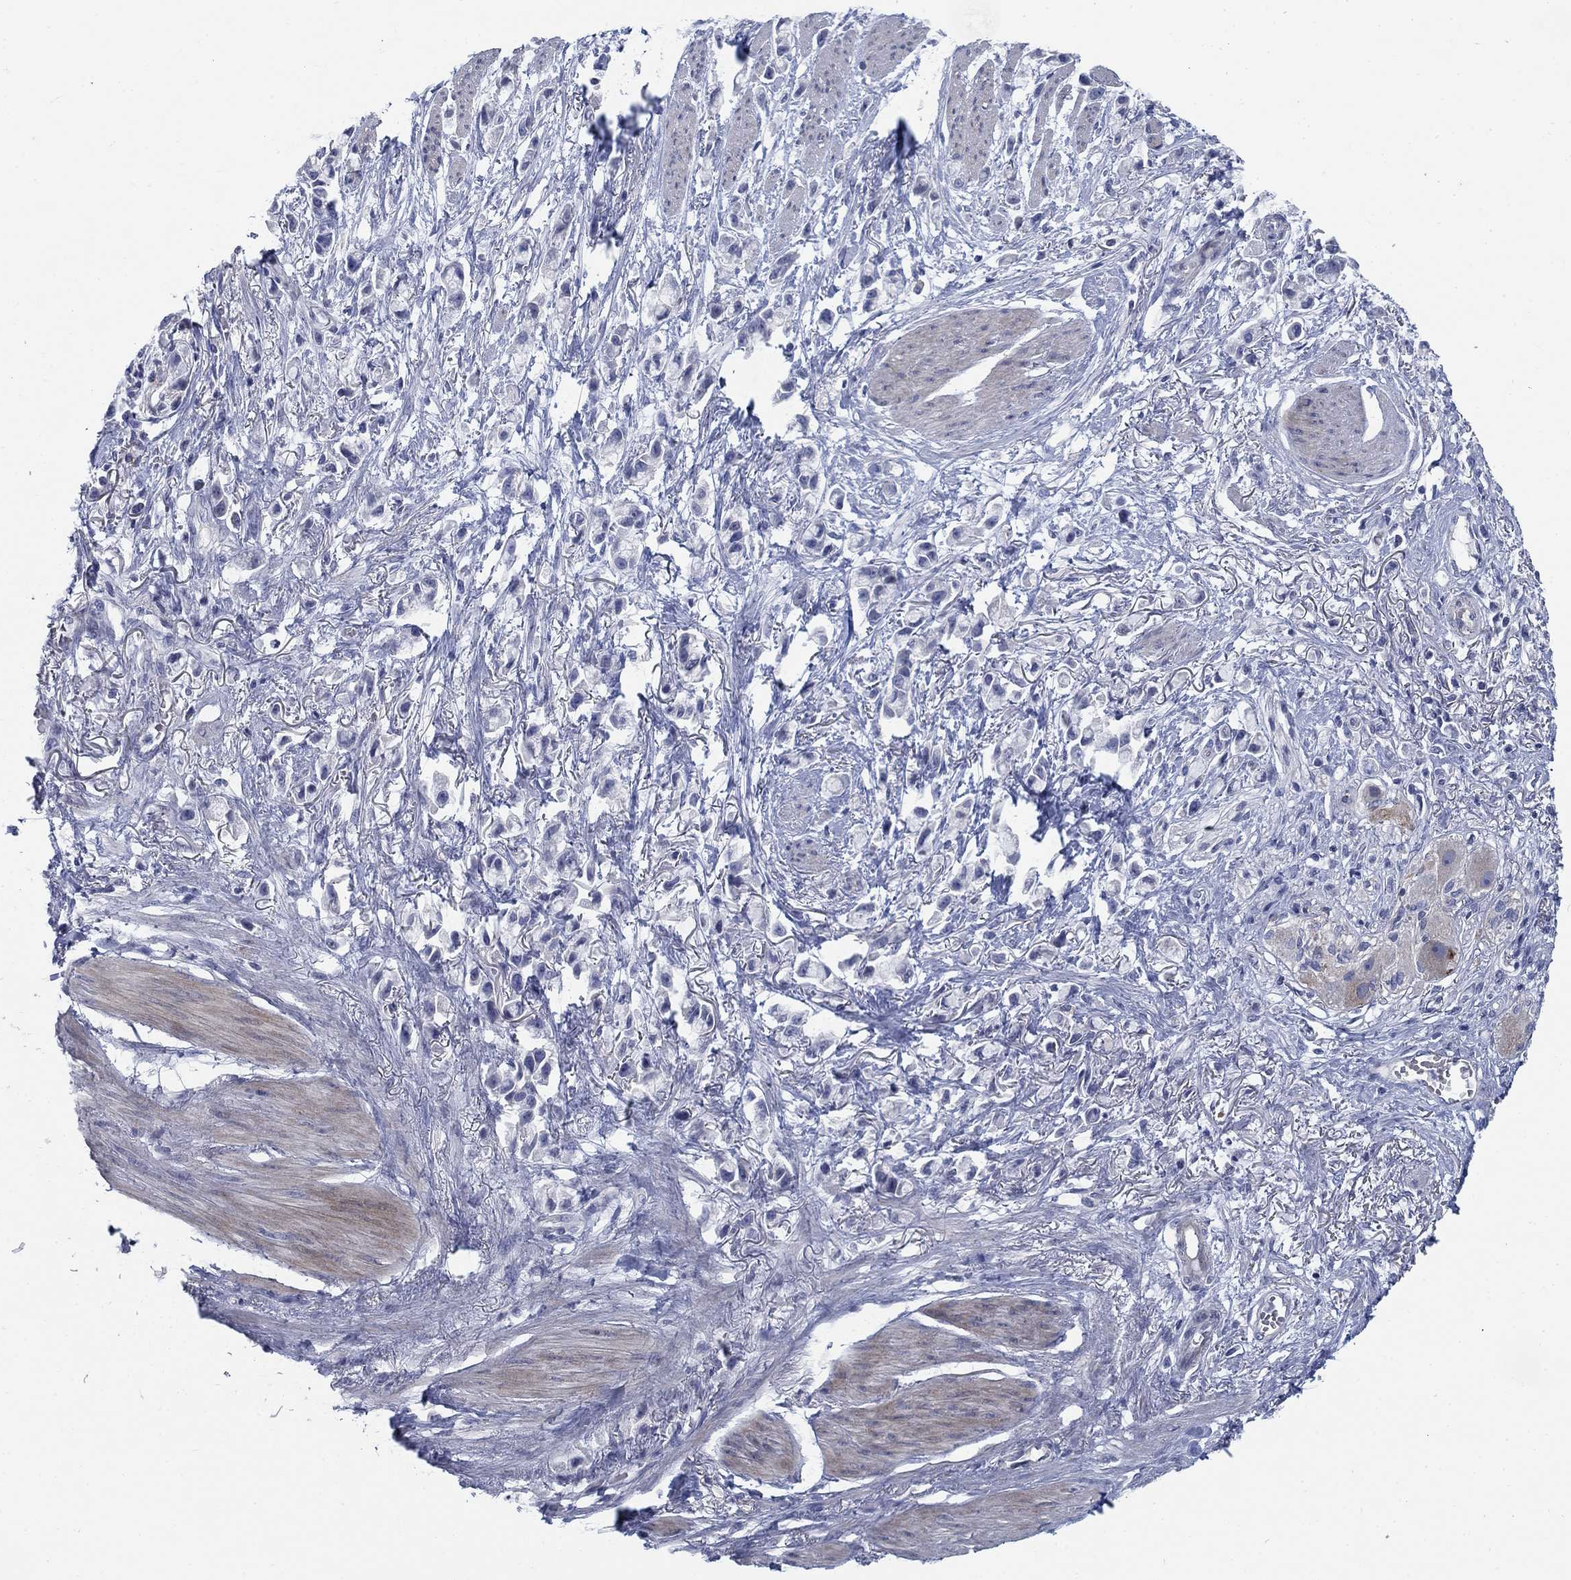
{"staining": {"intensity": "negative", "quantity": "none", "location": "none"}, "tissue": "stomach cancer", "cell_type": "Tumor cells", "image_type": "cancer", "snomed": [{"axis": "morphology", "description": "Adenocarcinoma, NOS"}, {"axis": "topography", "description": "Stomach"}], "caption": "DAB (3,3'-diaminobenzidine) immunohistochemical staining of adenocarcinoma (stomach) shows no significant positivity in tumor cells. The staining was performed using DAB to visualize the protein expression in brown, while the nuclei were stained in blue with hematoxylin (Magnification: 20x).", "gene": "DNER", "patient": {"sex": "female", "age": 81}}